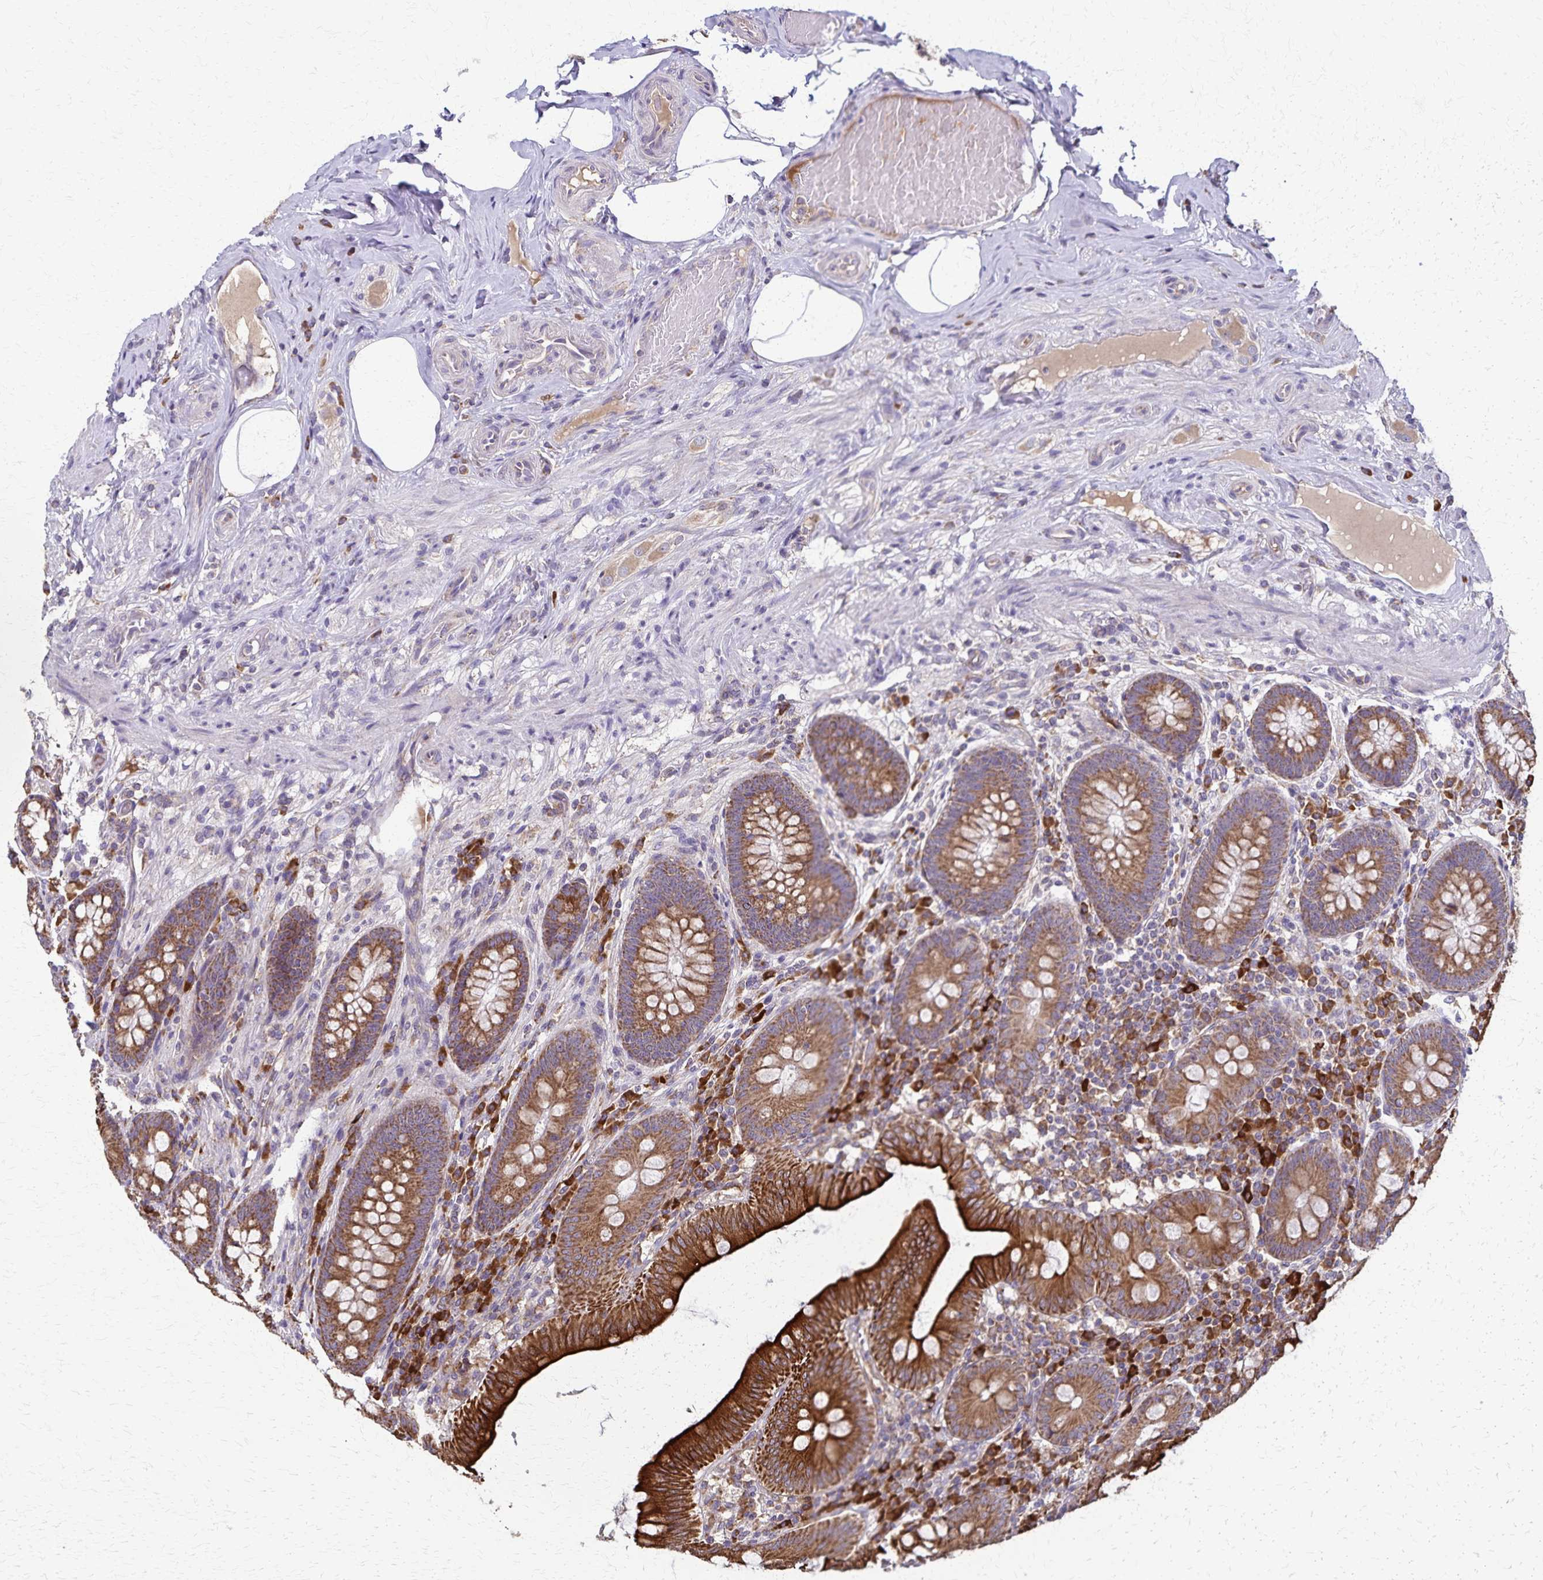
{"staining": {"intensity": "strong", "quantity": ">75%", "location": "cytoplasmic/membranous"}, "tissue": "appendix", "cell_type": "Glandular cells", "image_type": "normal", "snomed": [{"axis": "morphology", "description": "Normal tissue, NOS"}, {"axis": "topography", "description": "Appendix"}], "caption": "Immunohistochemical staining of benign human appendix exhibits high levels of strong cytoplasmic/membranous positivity in about >75% of glandular cells. (IHC, brightfield microscopy, high magnification).", "gene": "RNF10", "patient": {"sex": "male", "age": 71}}